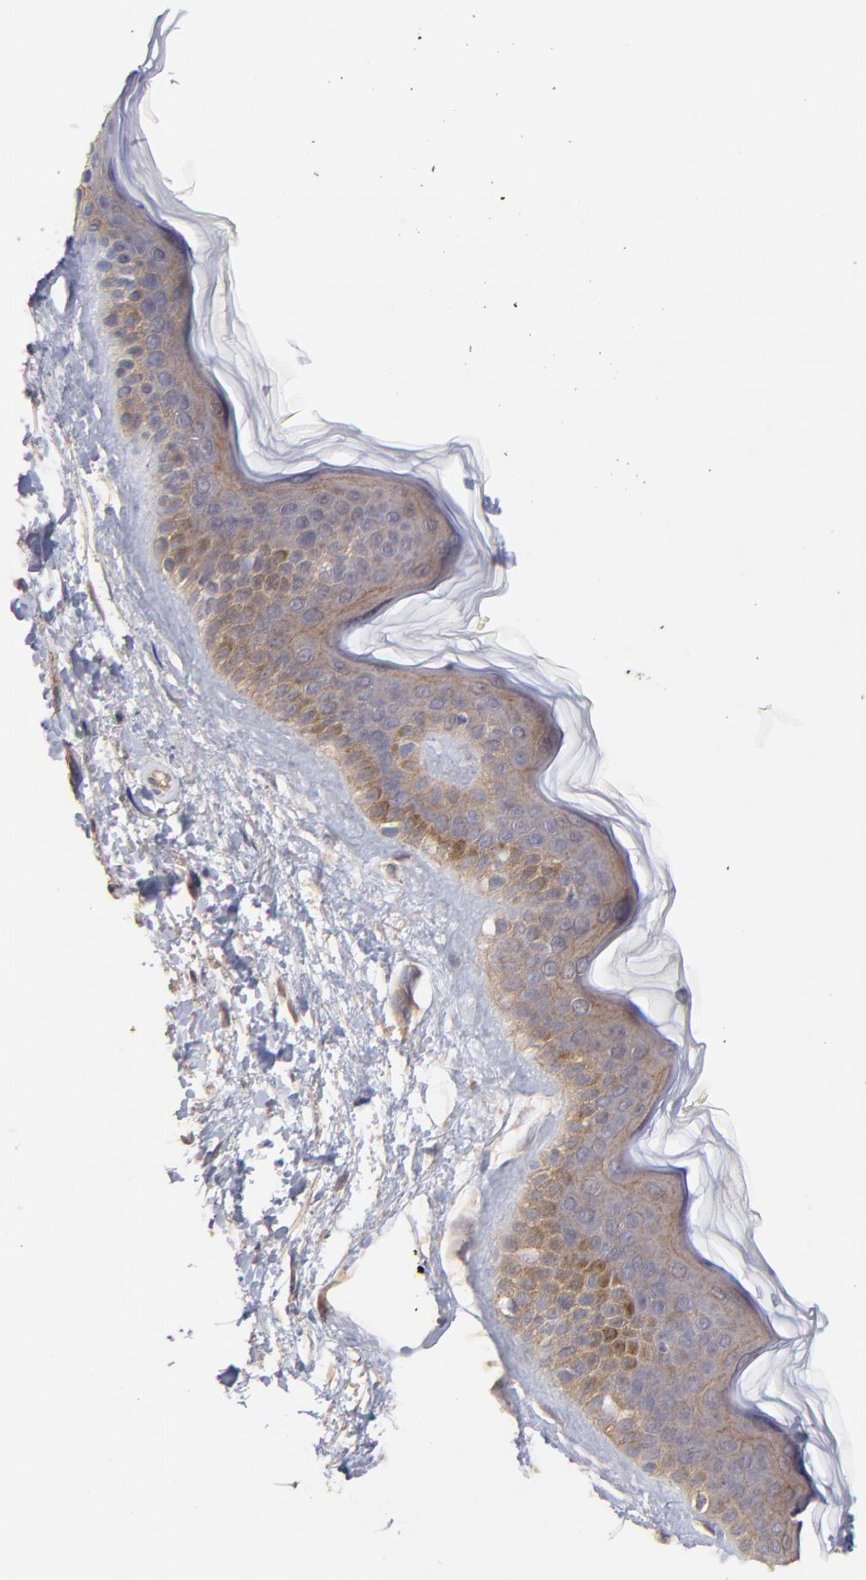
{"staining": {"intensity": "weak", "quantity": ">75%", "location": "cytoplasmic/membranous"}, "tissue": "skin", "cell_type": "Fibroblasts", "image_type": "normal", "snomed": [{"axis": "morphology", "description": "Normal tissue, NOS"}, {"axis": "topography", "description": "Skin"}], "caption": "High-magnification brightfield microscopy of unremarkable skin stained with DAB (brown) and counterstained with hematoxylin (blue). fibroblasts exhibit weak cytoplasmic/membranous positivity is identified in approximately>75% of cells.", "gene": "STAP2", "patient": {"sex": "male", "age": 63}}